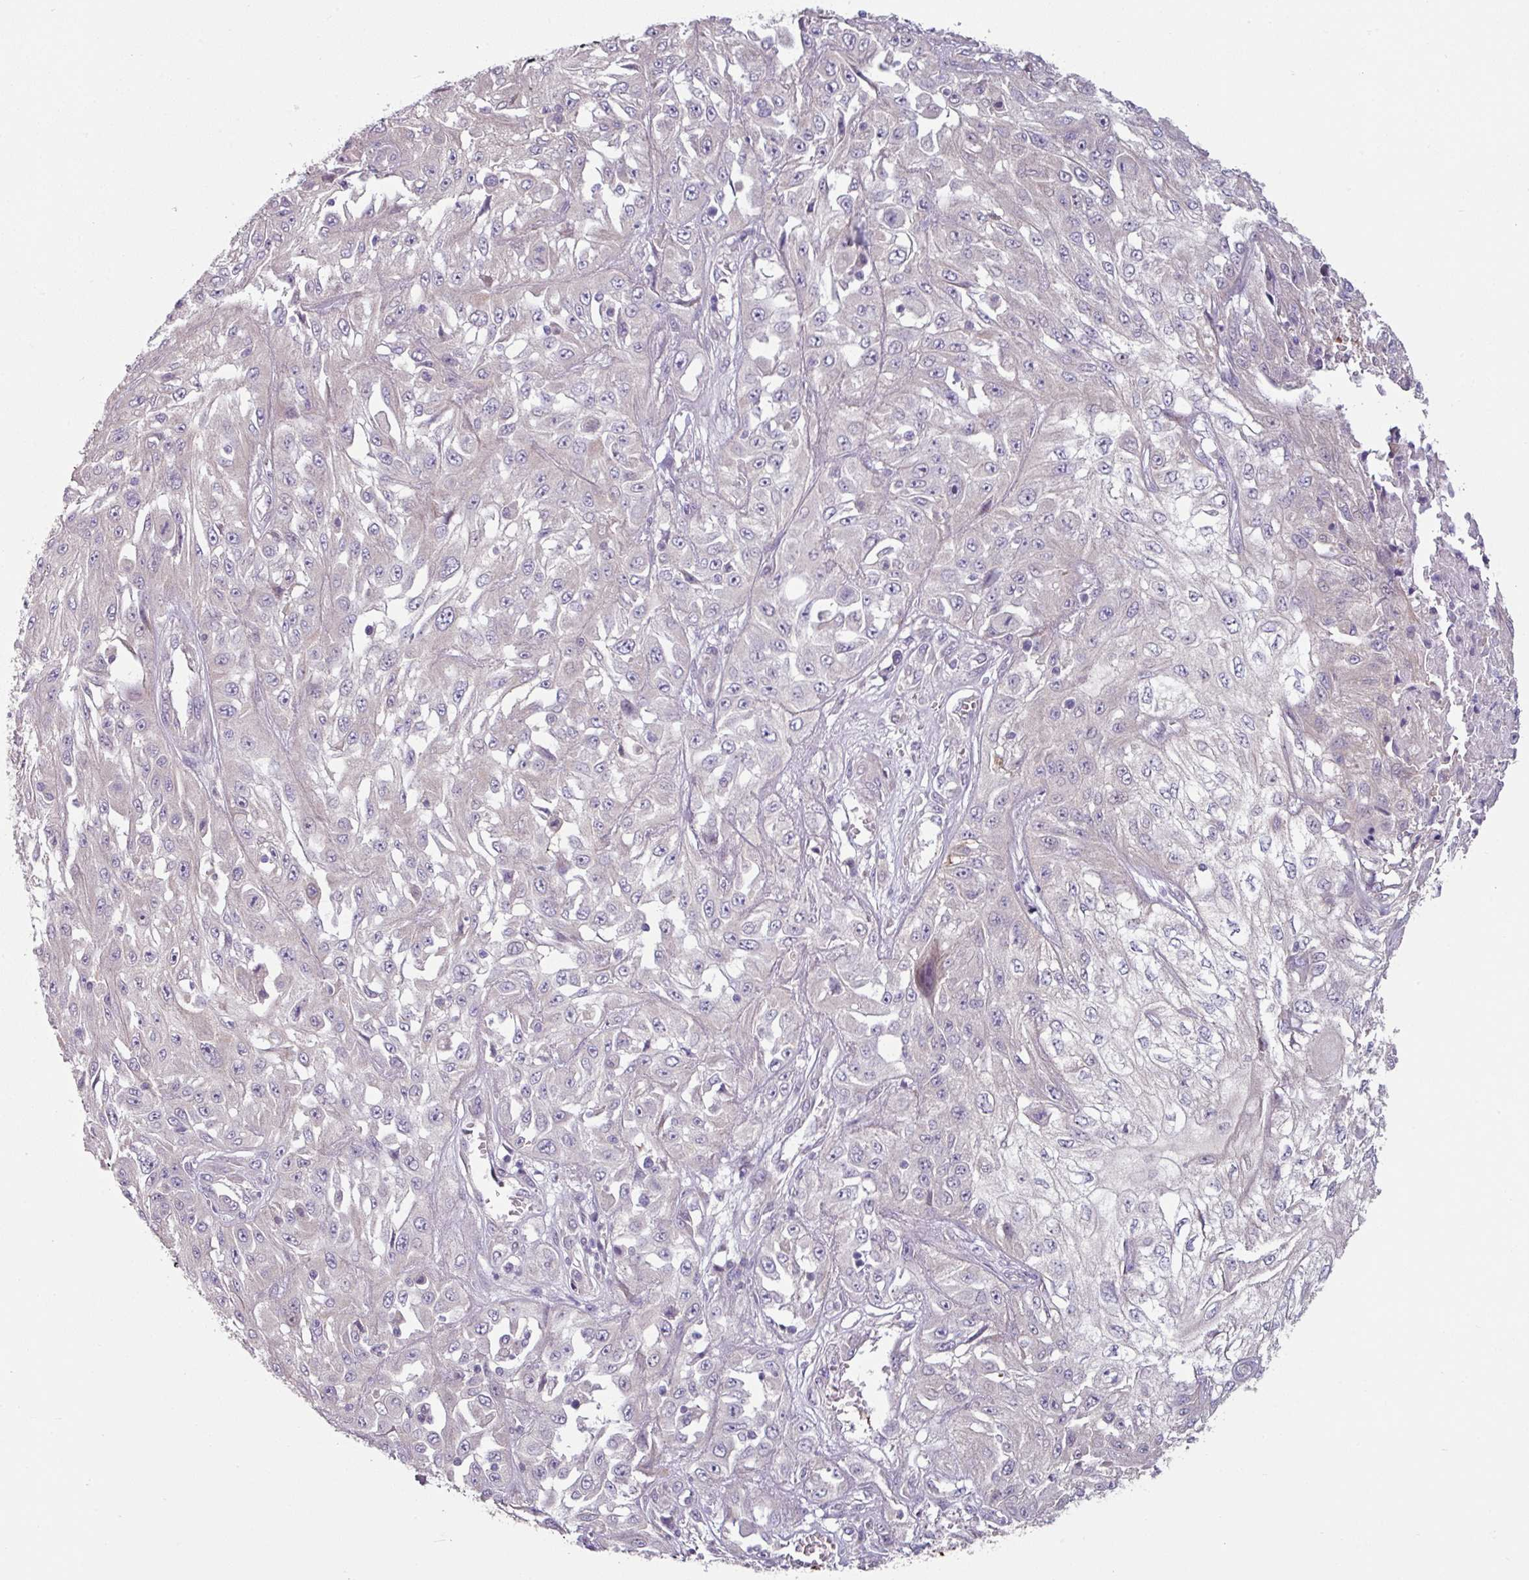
{"staining": {"intensity": "negative", "quantity": "none", "location": "none"}, "tissue": "skin cancer", "cell_type": "Tumor cells", "image_type": "cancer", "snomed": [{"axis": "morphology", "description": "Squamous cell carcinoma, NOS"}, {"axis": "morphology", "description": "Squamous cell carcinoma, metastatic, NOS"}, {"axis": "topography", "description": "Skin"}, {"axis": "topography", "description": "Lymph node"}], "caption": "Tumor cells are negative for brown protein staining in skin metastatic squamous cell carcinoma. Brightfield microscopy of IHC stained with DAB (brown) and hematoxylin (blue), captured at high magnification.", "gene": "MTMR14", "patient": {"sex": "male", "age": 75}}